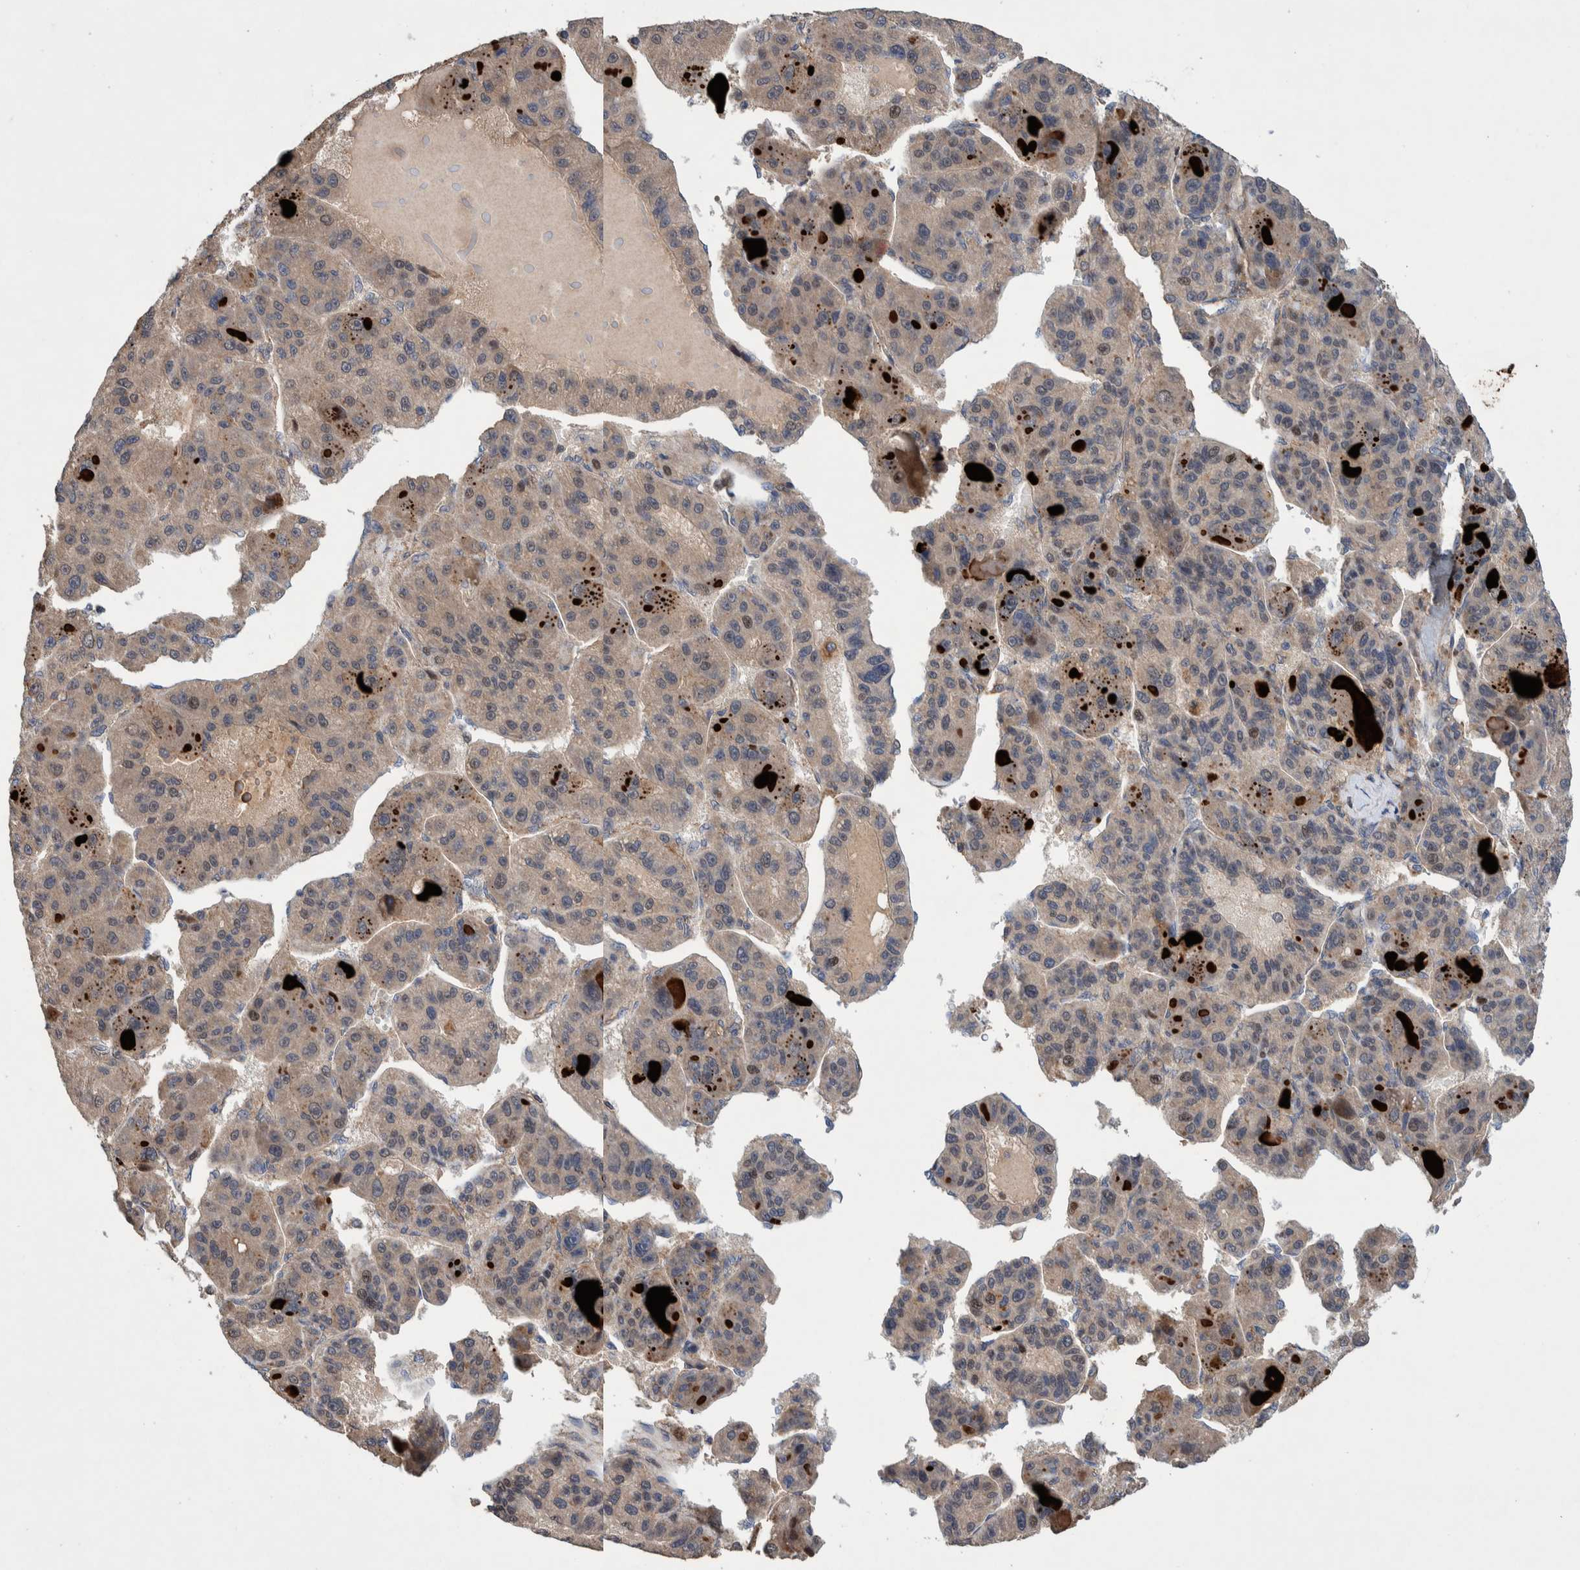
{"staining": {"intensity": "weak", "quantity": ">75%", "location": "cytoplasmic/membranous"}, "tissue": "liver cancer", "cell_type": "Tumor cells", "image_type": "cancer", "snomed": [{"axis": "morphology", "description": "Carcinoma, Hepatocellular, NOS"}, {"axis": "topography", "description": "Liver"}], "caption": "Immunohistochemistry of human liver cancer reveals low levels of weak cytoplasmic/membranous expression in about >75% of tumor cells.", "gene": "PIK3R6", "patient": {"sex": "male", "age": 76}}